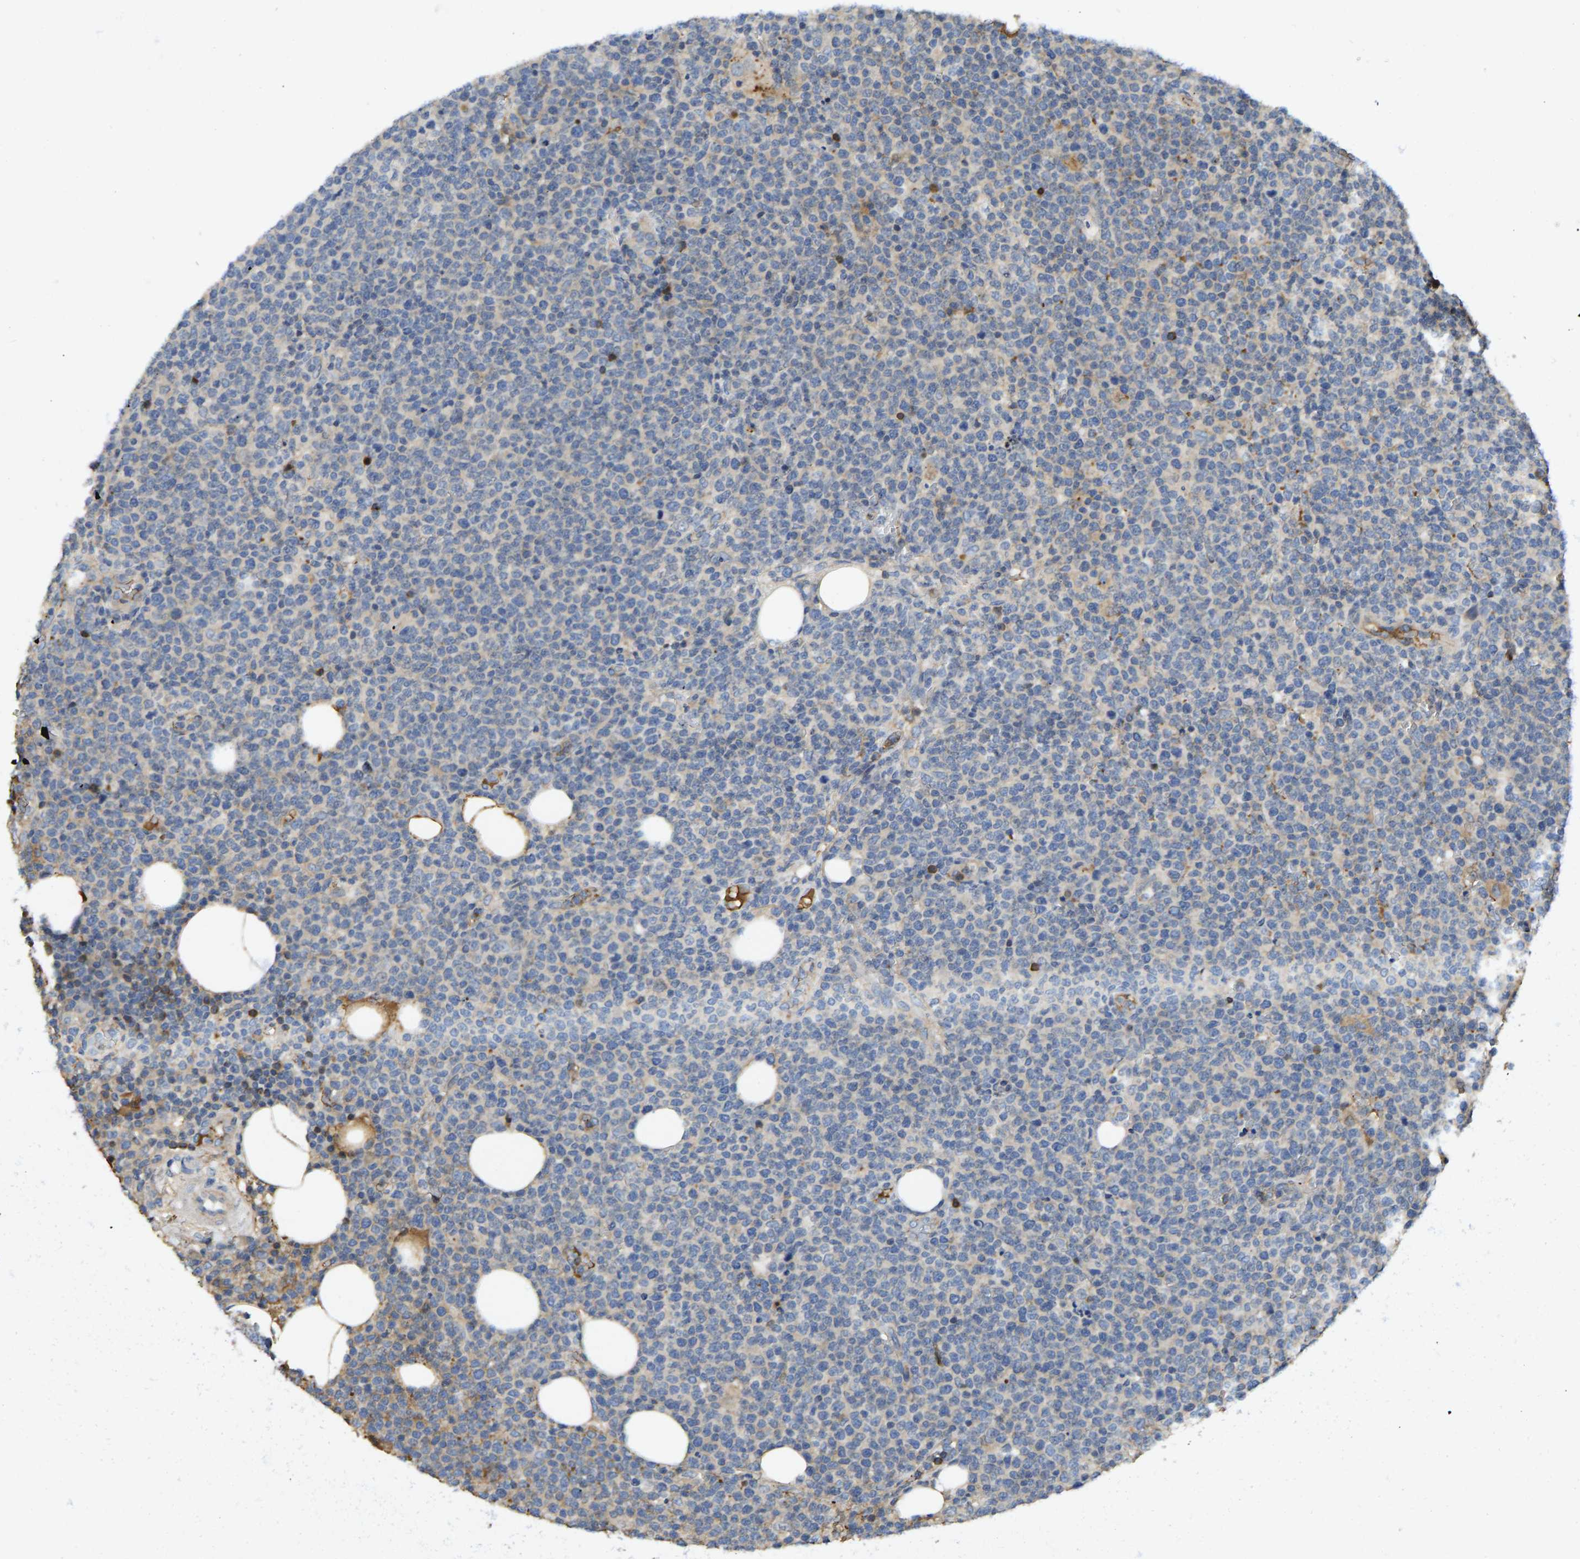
{"staining": {"intensity": "negative", "quantity": "none", "location": "none"}, "tissue": "lymphoma", "cell_type": "Tumor cells", "image_type": "cancer", "snomed": [{"axis": "morphology", "description": "Malignant lymphoma, non-Hodgkin's type, High grade"}, {"axis": "topography", "description": "Lymph node"}], "caption": "A micrograph of high-grade malignant lymphoma, non-Hodgkin's type stained for a protein exhibits no brown staining in tumor cells. (DAB (3,3'-diaminobenzidine) immunohistochemistry with hematoxylin counter stain).", "gene": "VCPKMT", "patient": {"sex": "male", "age": 61}}